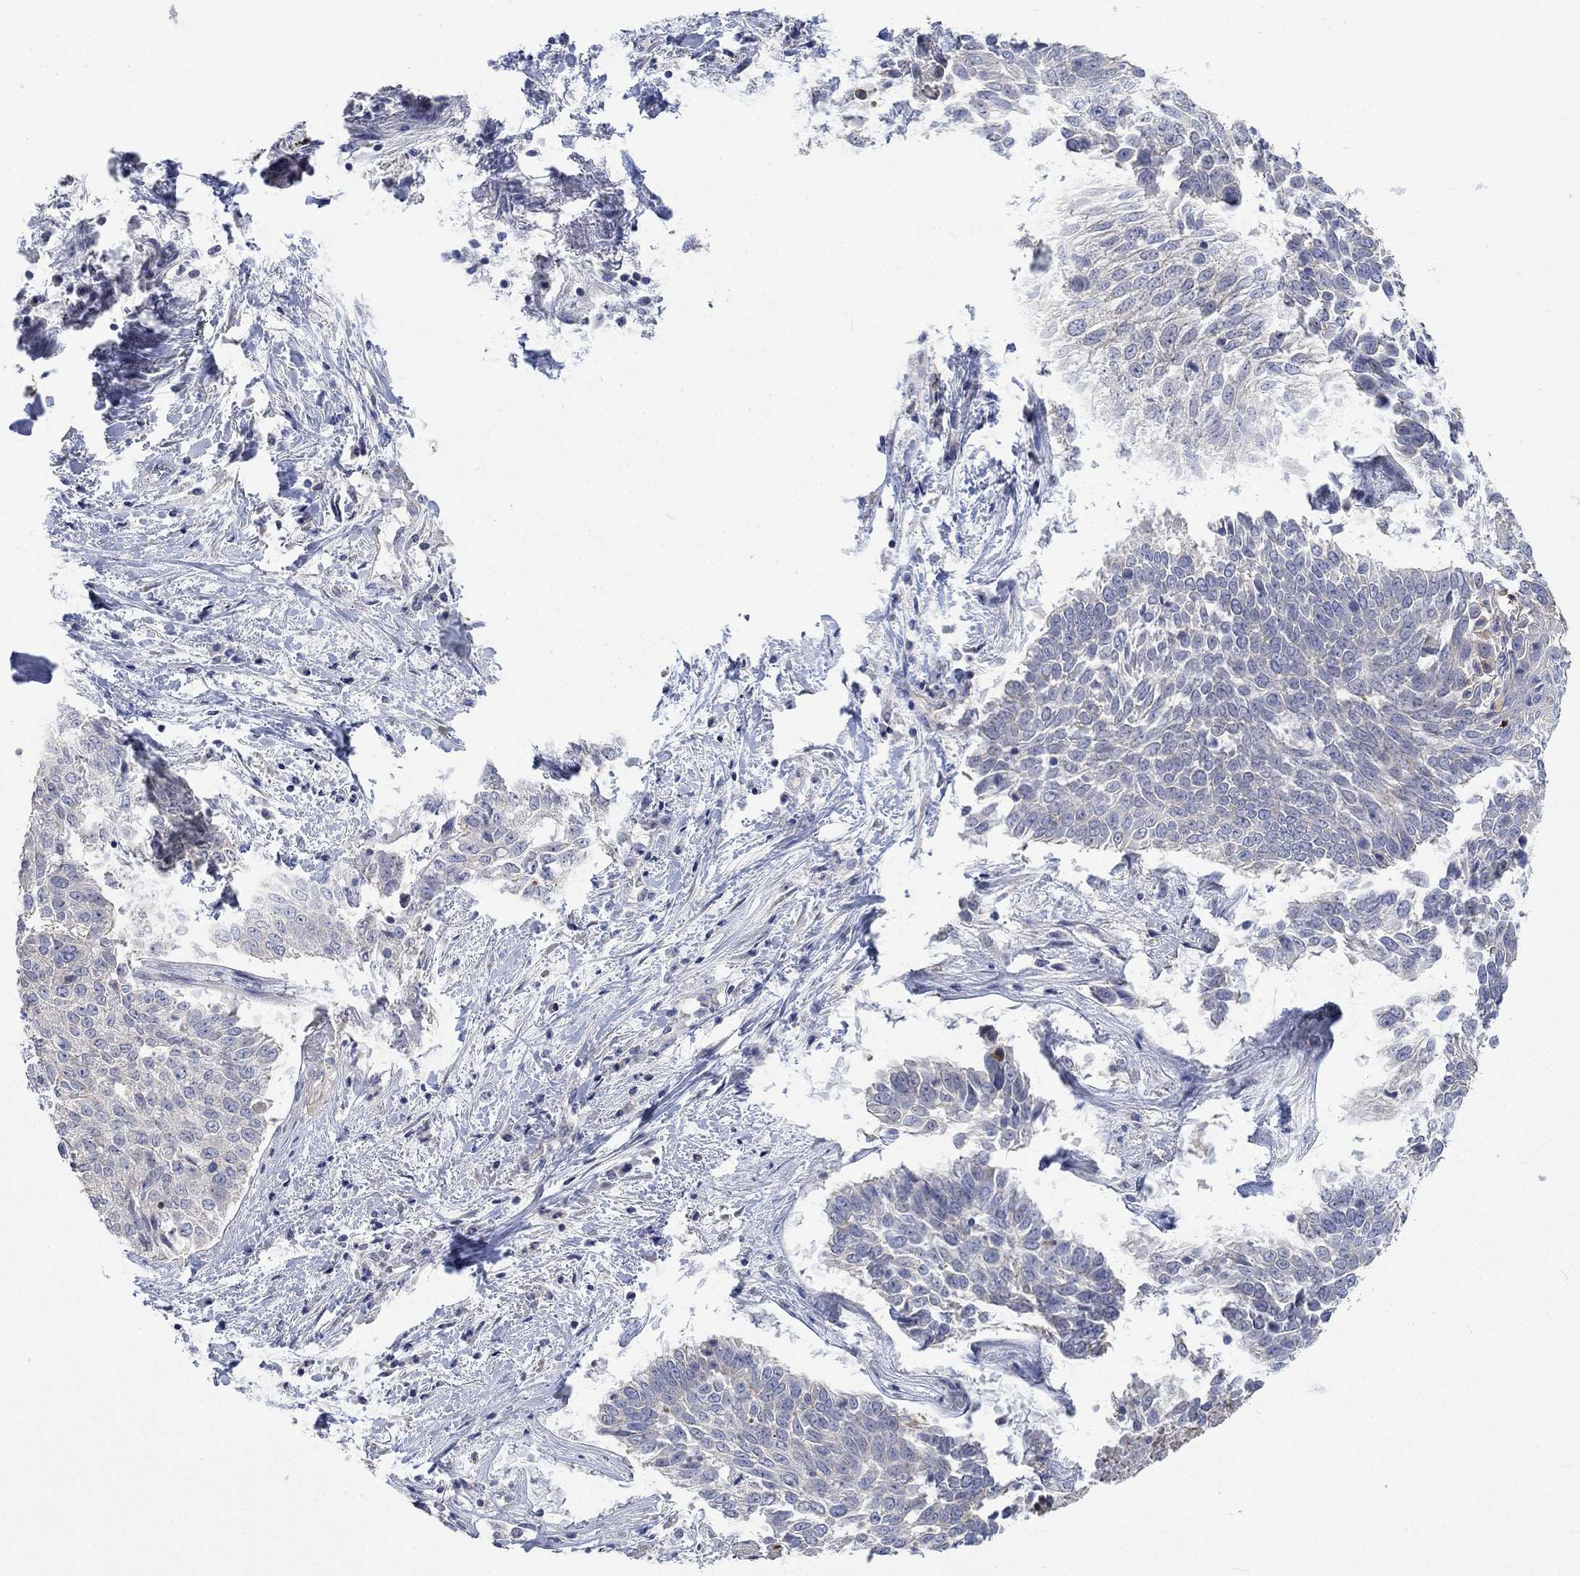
{"staining": {"intensity": "weak", "quantity": "<25%", "location": "cytoplasmic/membranous"}, "tissue": "lung cancer", "cell_type": "Tumor cells", "image_type": "cancer", "snomed": [{"axis": "morphology", "description": "Squamous cell carcinoma, NOS"}, {"axis": "topography", "description": "Lung"}], "caption": "This is an IHC histopathology image of squamous cell carcinoma (lung). There is no expression in tumor cells.", "gene": "AGRP", "patient": {"sex": "male", "age": 64}}